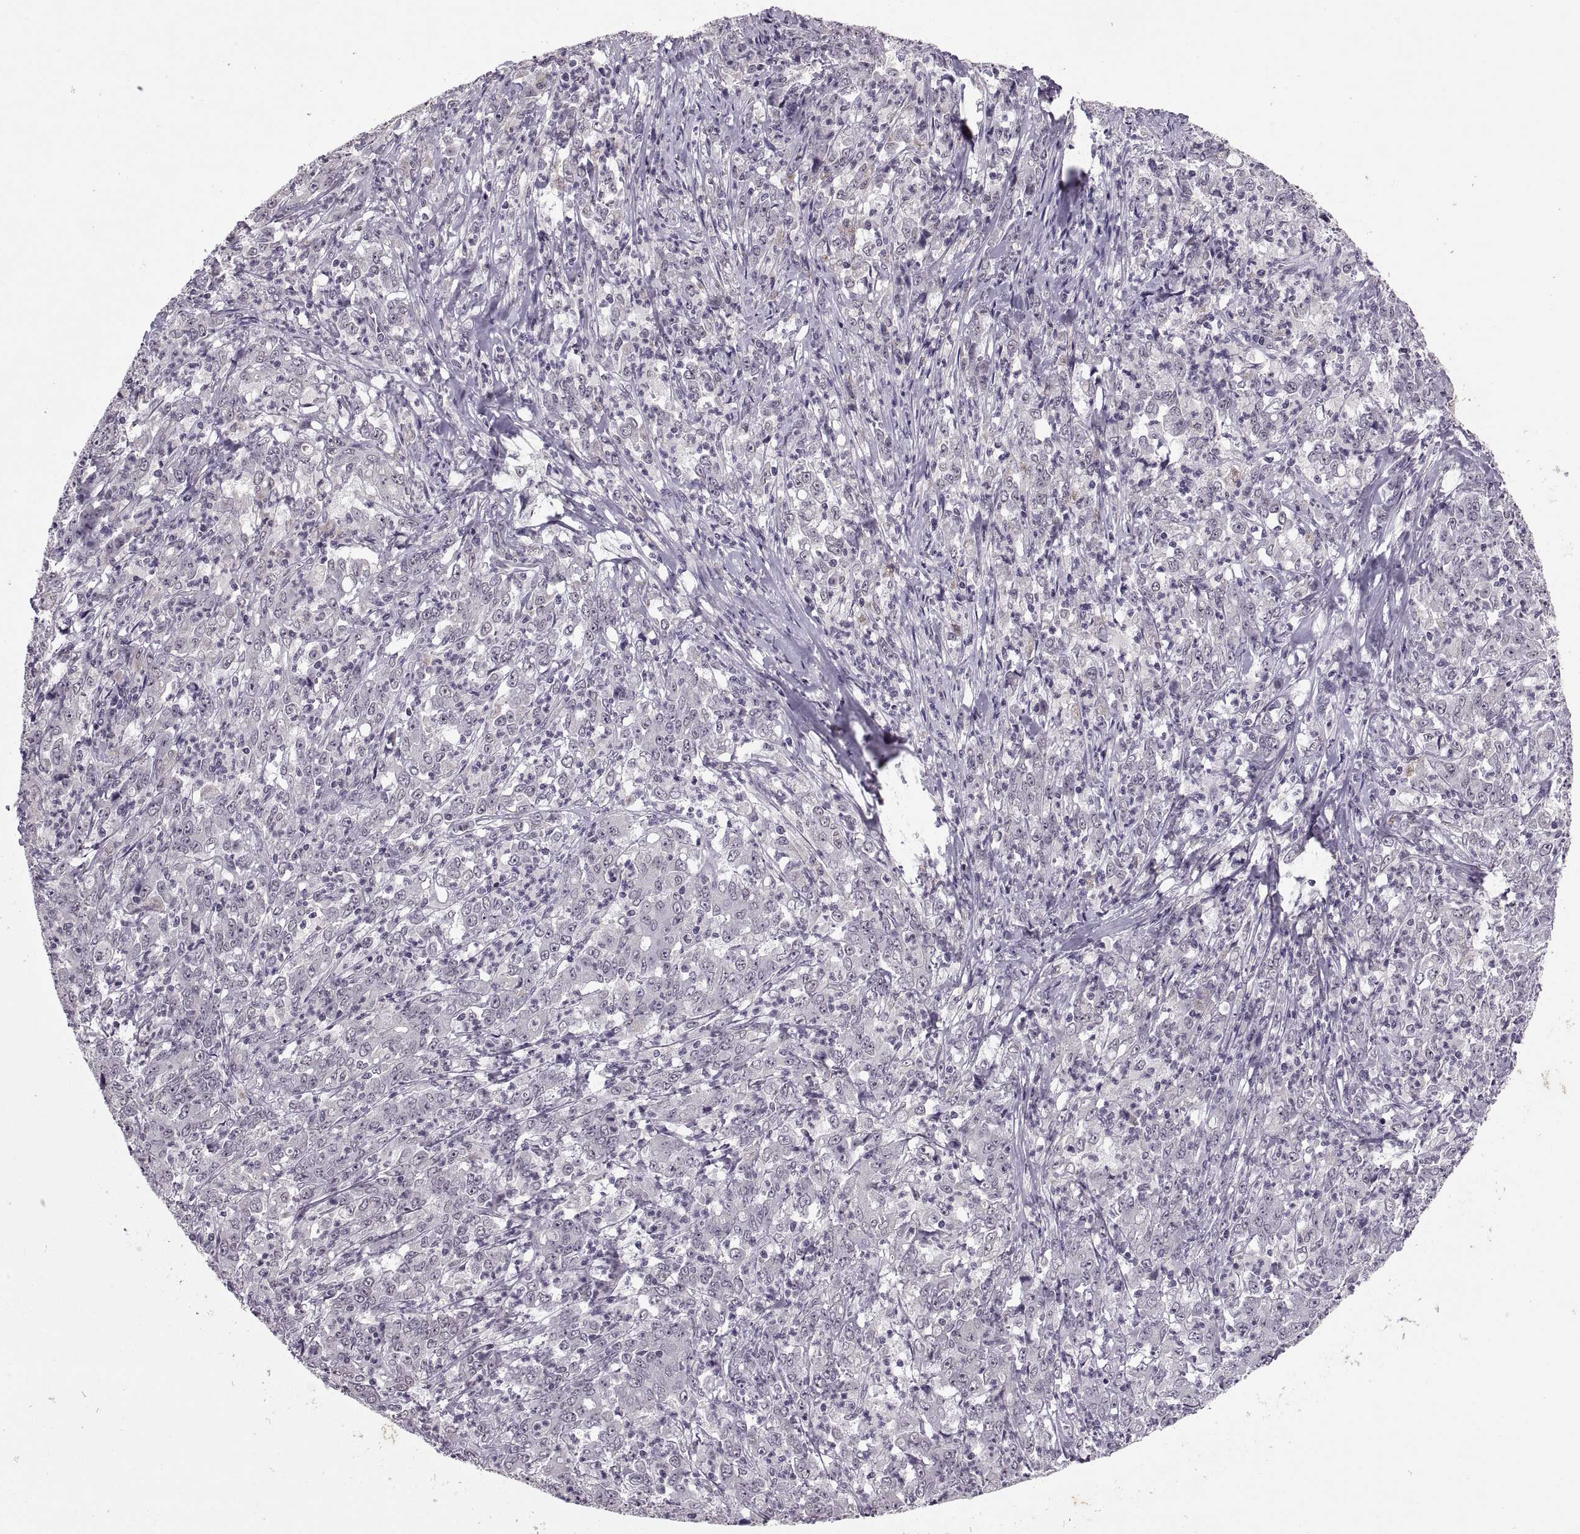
{"staining": {"intensity": "negative", "quantity": "none", "location": "none"}, "tissue": "stomach cancer", "cell_type": "Tumor cells", "image_type": "cancer", "snomed": [{"axis": "morphology", "description": "Adenocarcinoma, NOS"}, {"axis": "topography", "description": "Stomach, lower"}], "caption": "Stomach cancer was stained to show a protein in brown. There is no significant positivity in tumor cells. (Immunohistochemistry (ihc), brightfield microscopy, high magnification).", "gene": "OTP", "patient": {"sex": "female", "age": 71}}